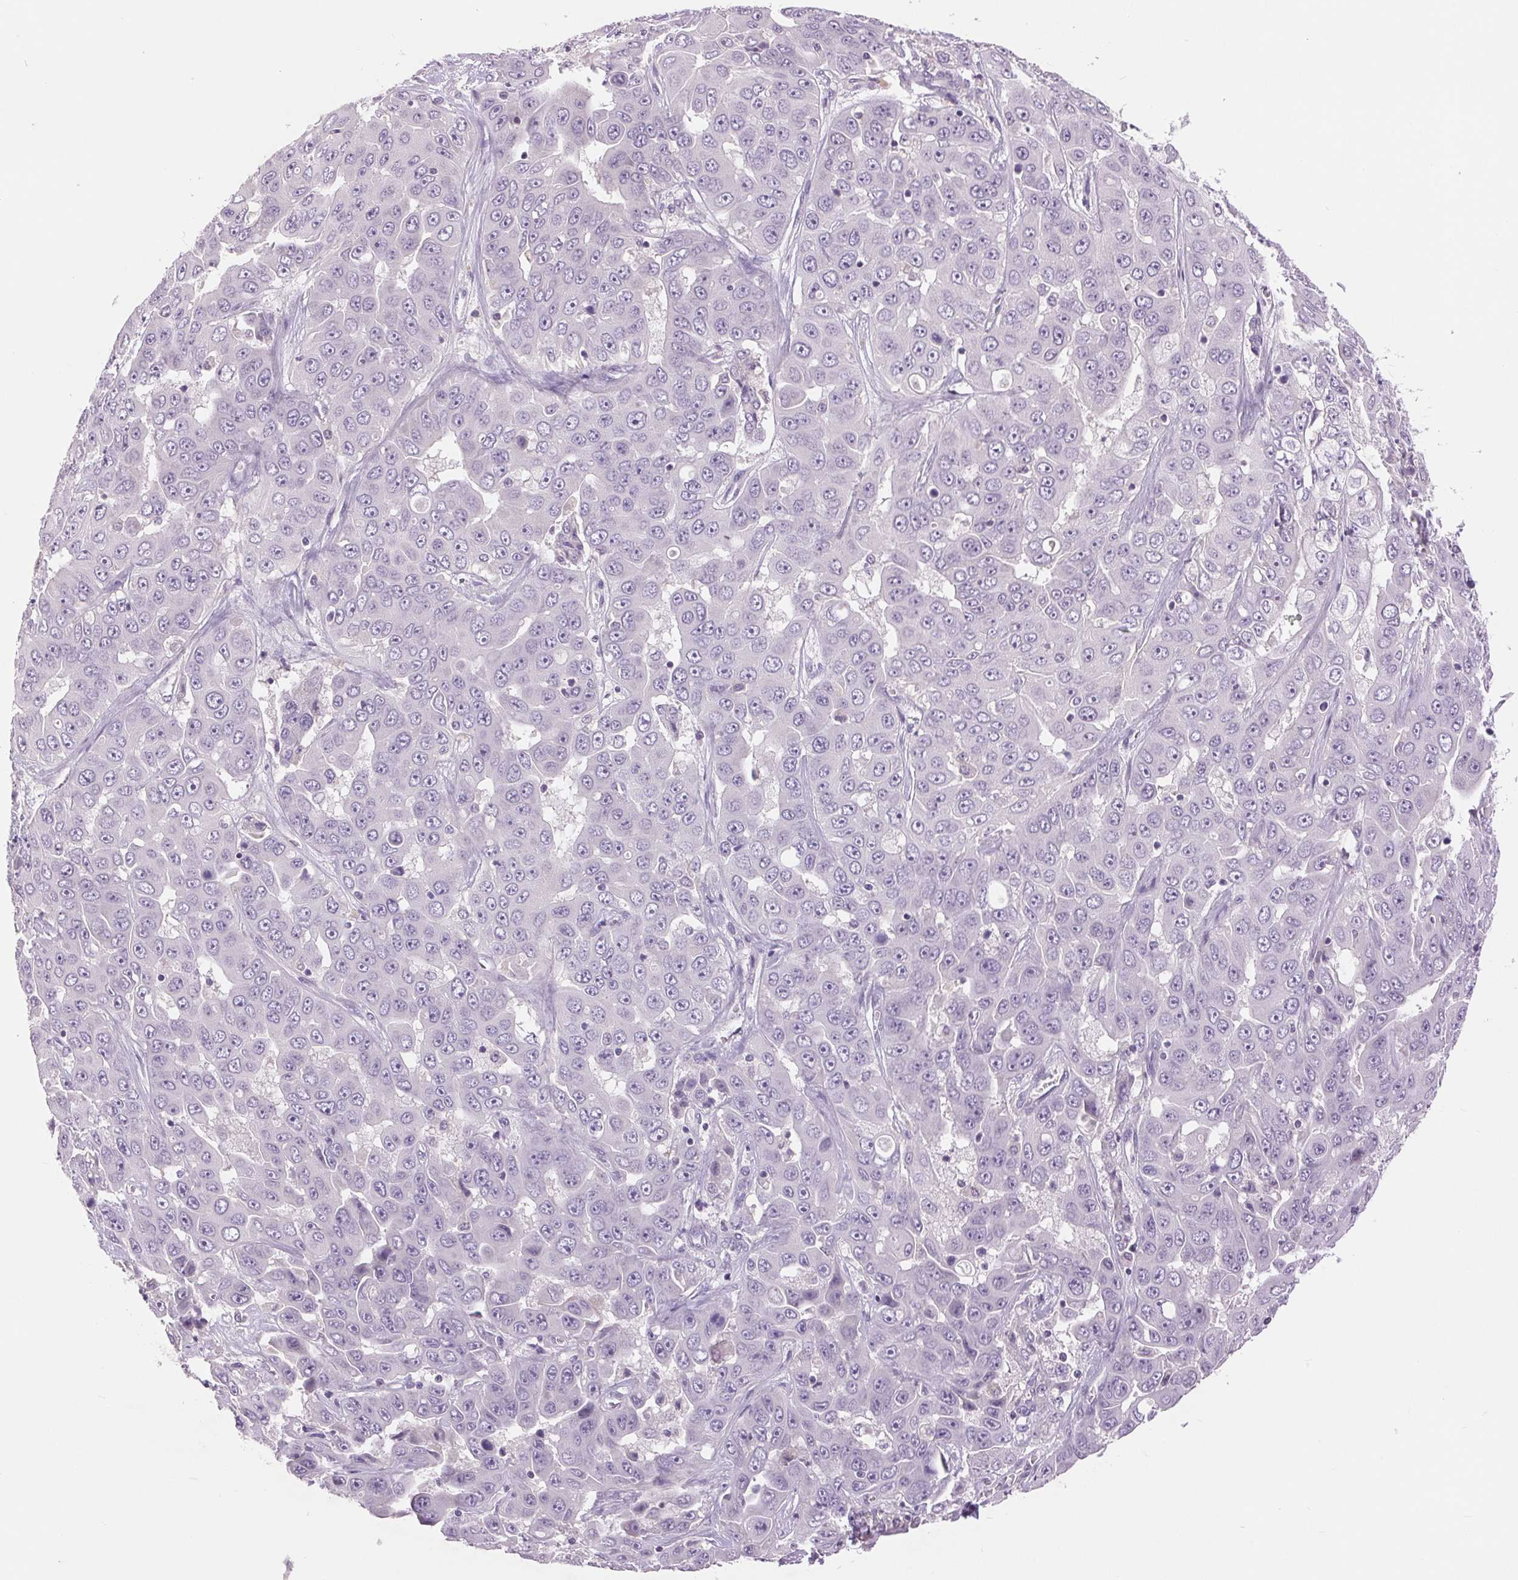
{"staining": {"intensity": "negative", "quantity": "none", "location": "none"}, "tissue": "liver cancer", "cell_type": "Tumor cells", "image_type": "cancer", "snomed": [{"axis": "morphology", "description": "Cholangiocarcinoma"}, {"axis": "topography", "description": "Liver"}], "caption": "High power microscopy image of an immunohistochemistry image of liver cancer, revealing no significant staining in tumor cells.", "gene": "FXYD4", "patient": {"sex": "female", "age": 52}}